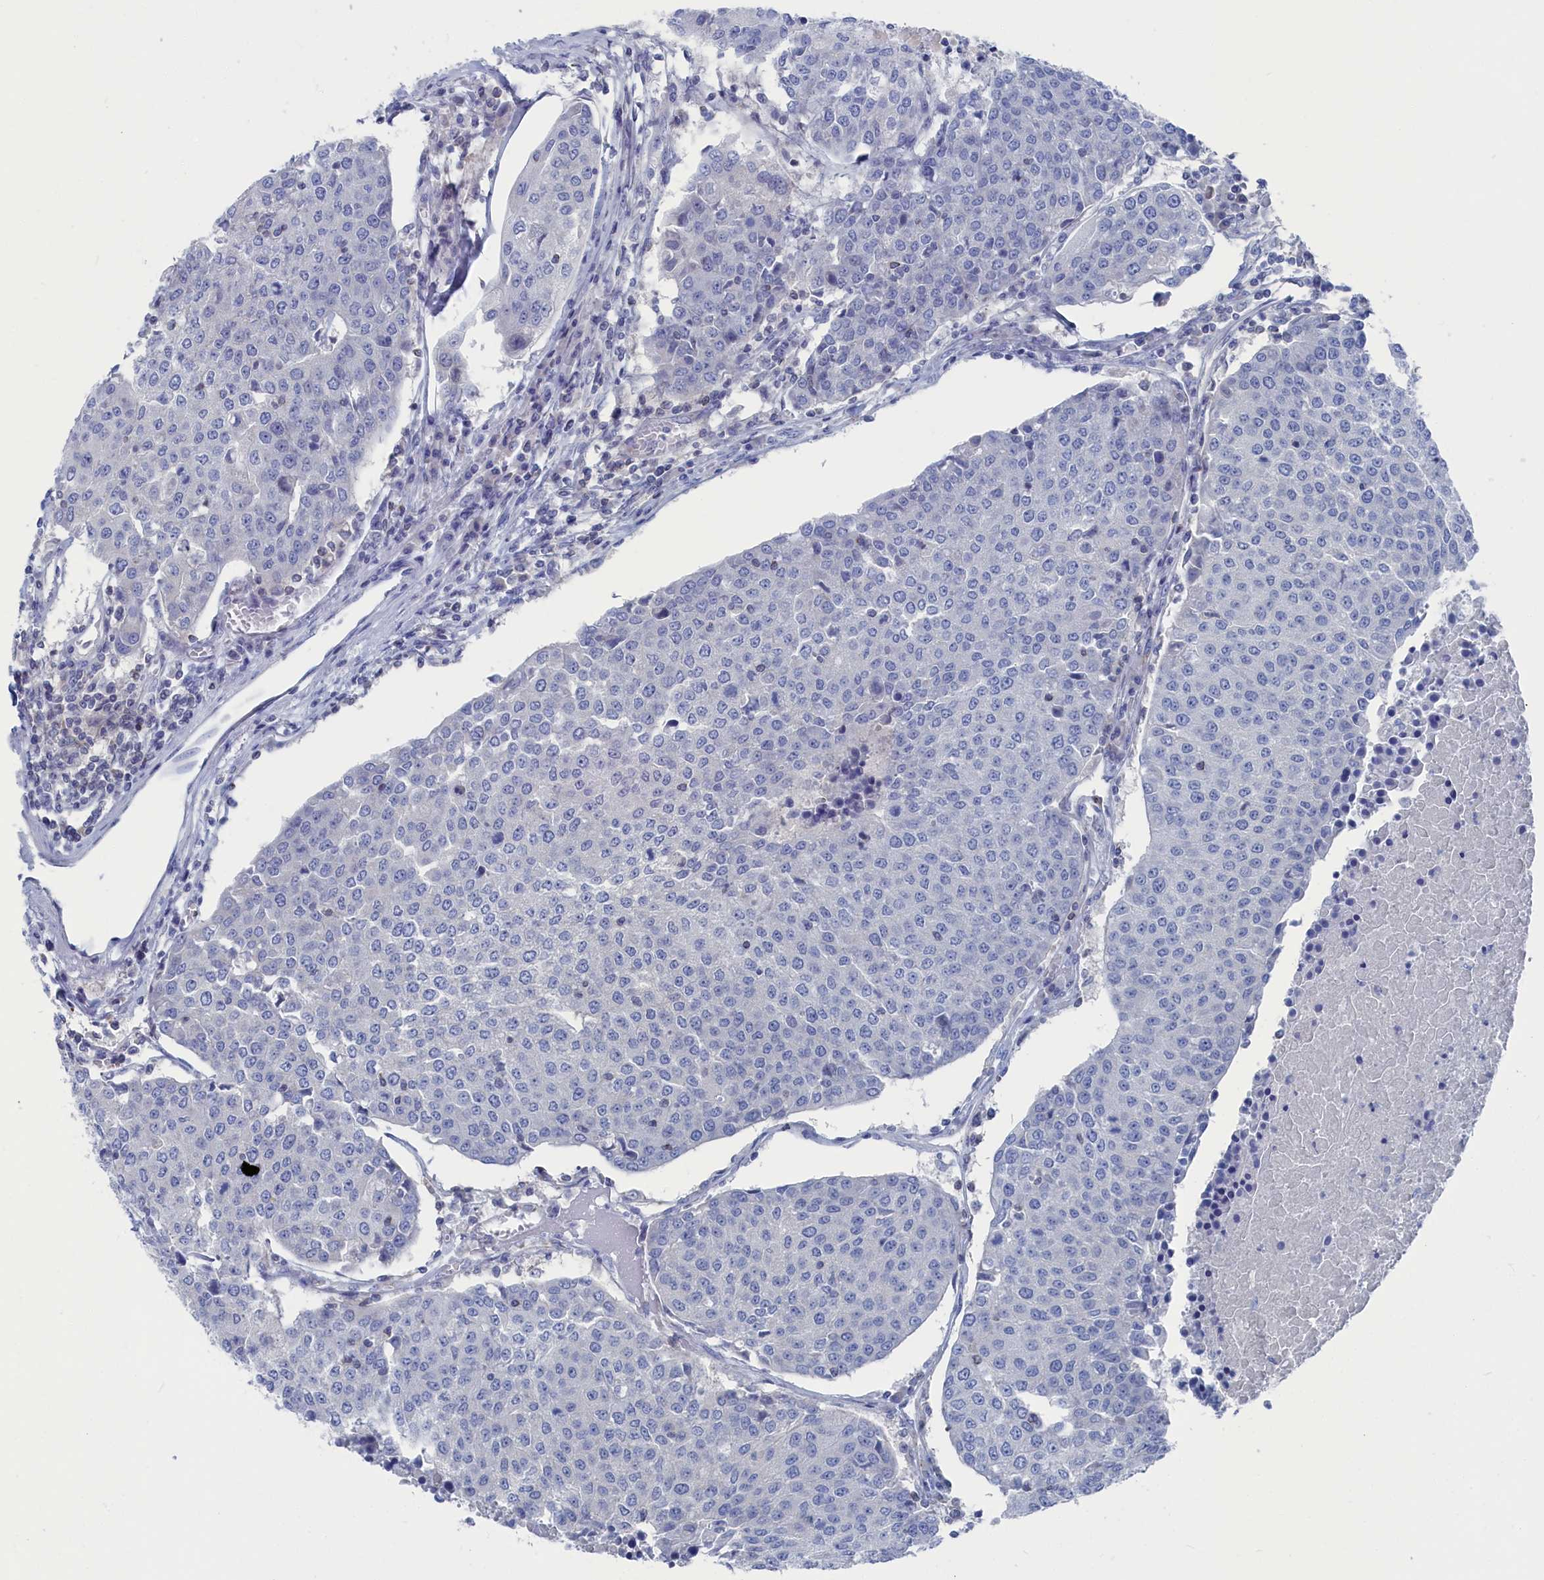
{"staining": {"intensity": "negative", "quantity": "none", "location": "none"}, "tissue": "urothelial cancer", "cell_type": "Tumor cells", "image_type": "cancer", "snomed": [{"axis": "morphology", "description": "Urothelial carcinoma, High grade"}, {"axis": "topography", "description": "Urinary bladder"}], "caption": "Immunohistochemical staining of human urothelial carcinoma (high-grade) exhibits no significant staining in tumor cells.", "gene": "CEND1", "patient": {"sex": "female", "age": 85}}